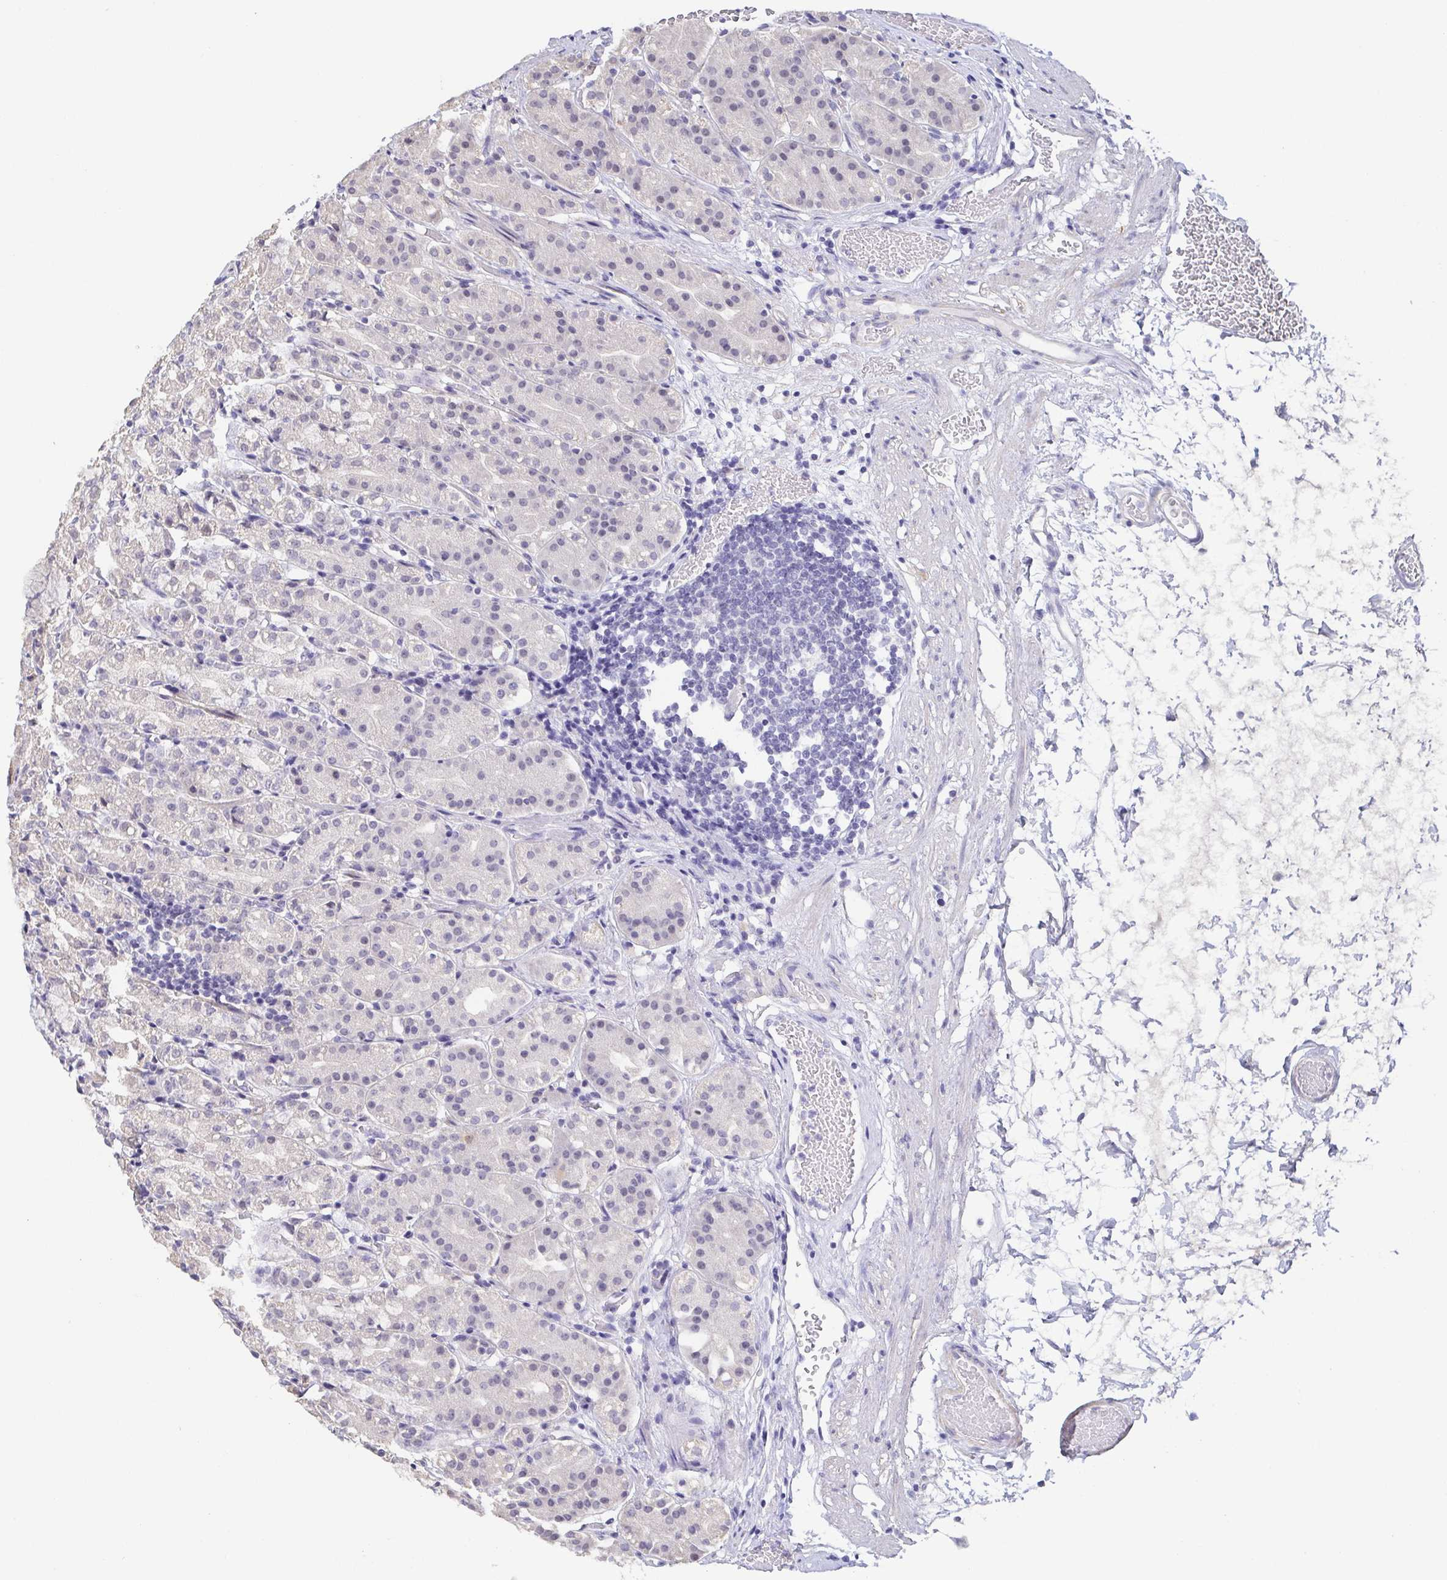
{"staining": {"intensity": "negative", "quantity": "none", "location": "none"}, "tissue": "stomach", "cell_type": "Glandular cells", "image_type": "normal", "snomed": [{"axis": "morphology", "description": "Normal tissue, NOS"}, {"axis": "topography", "description": "Stomach"}], "caption": "DAB (3,3'-diaminobenzidine) immunohistochemical staining of benign human stomach exhibits no significant expression in glandular cells.", "gene": "NEFH", "patient": {"sex": "female", "age": 57}}